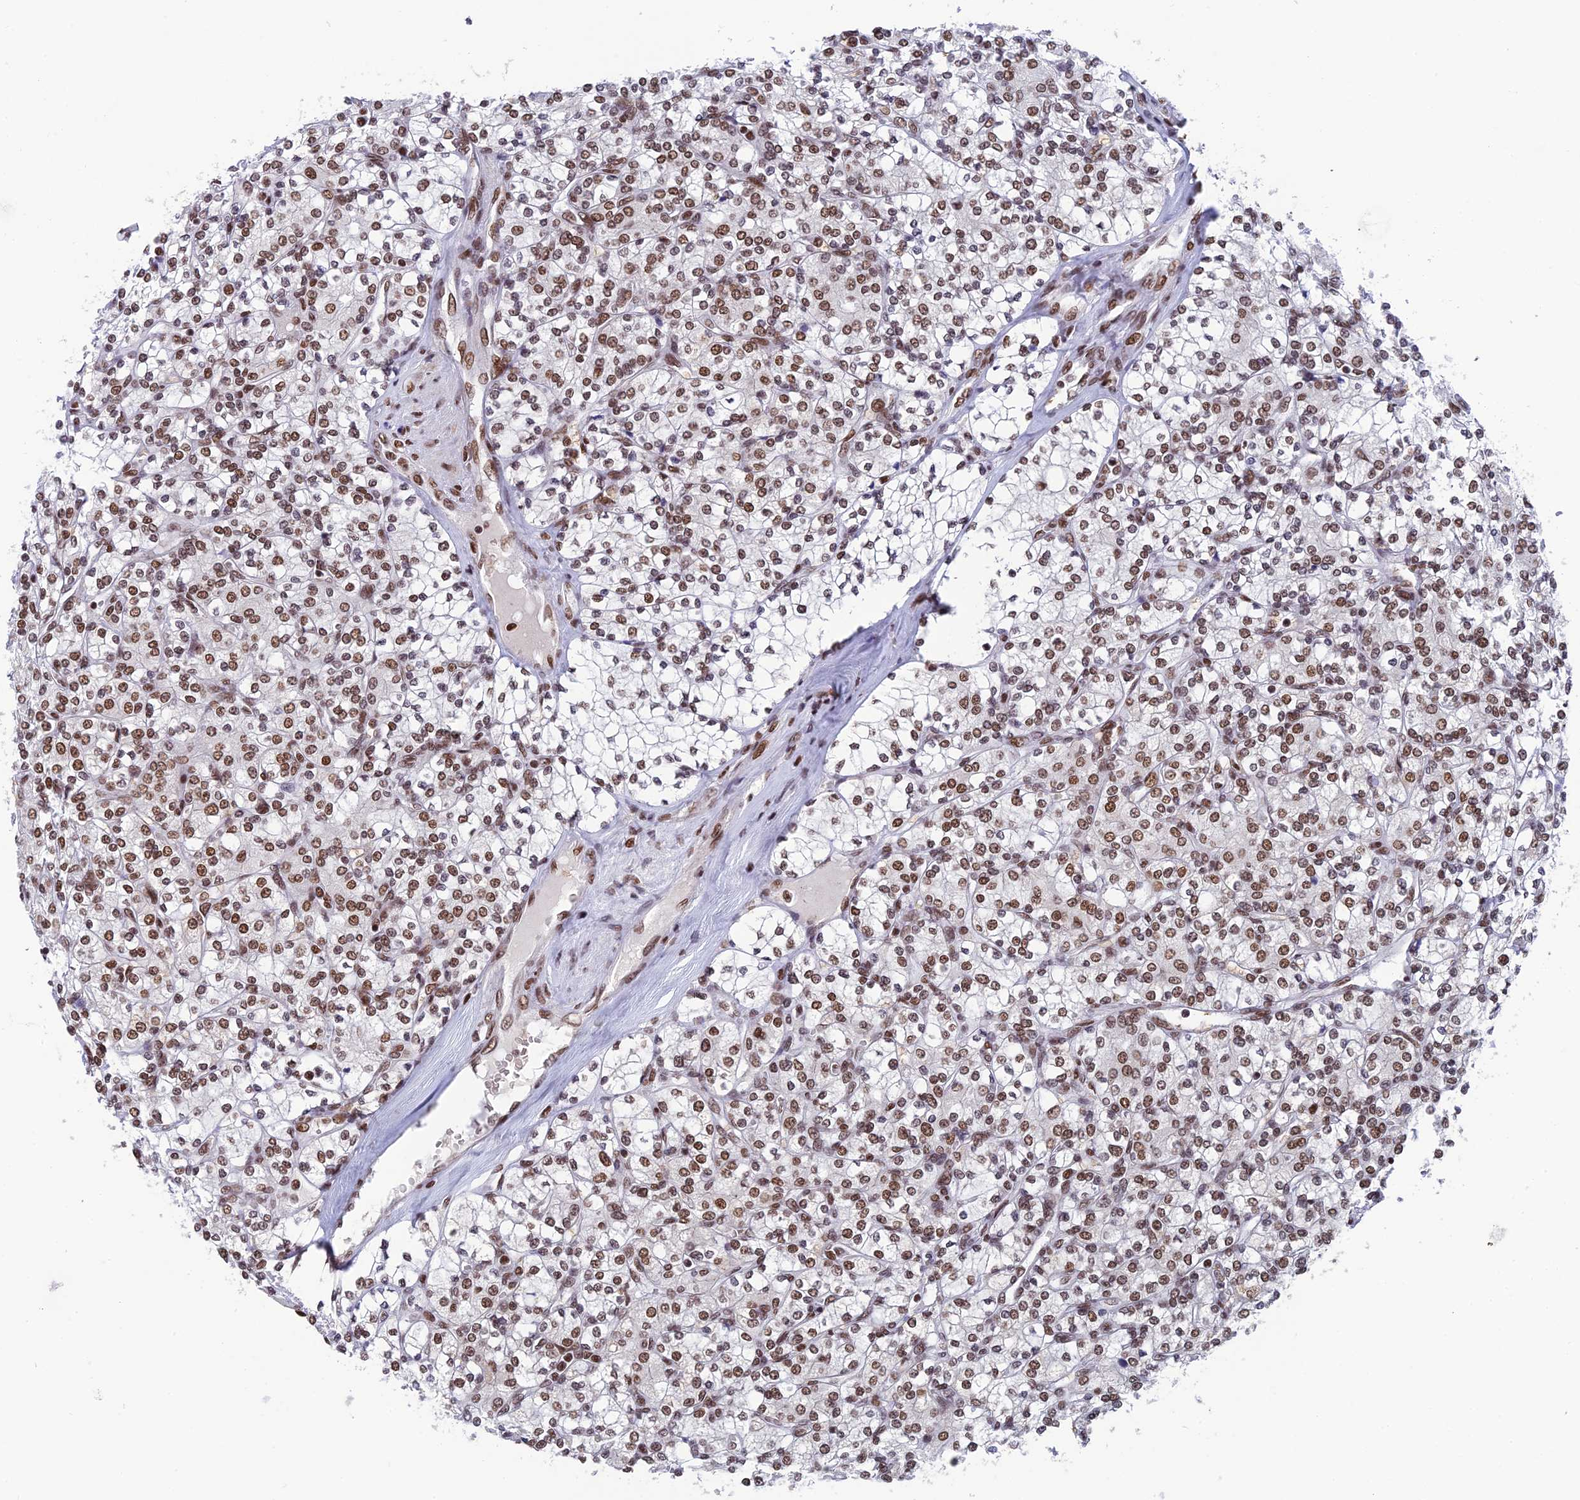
{"staining": {"intensity": "moderate", "quantity": ">75%", "location": "nuclear"}, "tissue": "renal cancer", "cell_type": "Tumor cells", "image_type": "cancer", "snomed": [{"axis": "morphology", "description": "Adenocarcinoma, NOS"}, {"axis": "topography", "description": "Kidney"}], "caption": "Renal cancer (adenocarcinoma) stained for a protein exhibits moderate nuclear positivity in tumor cells.", "gene": "EEF1AKMT3", "patient": {"sex": "male", "age": 77}}